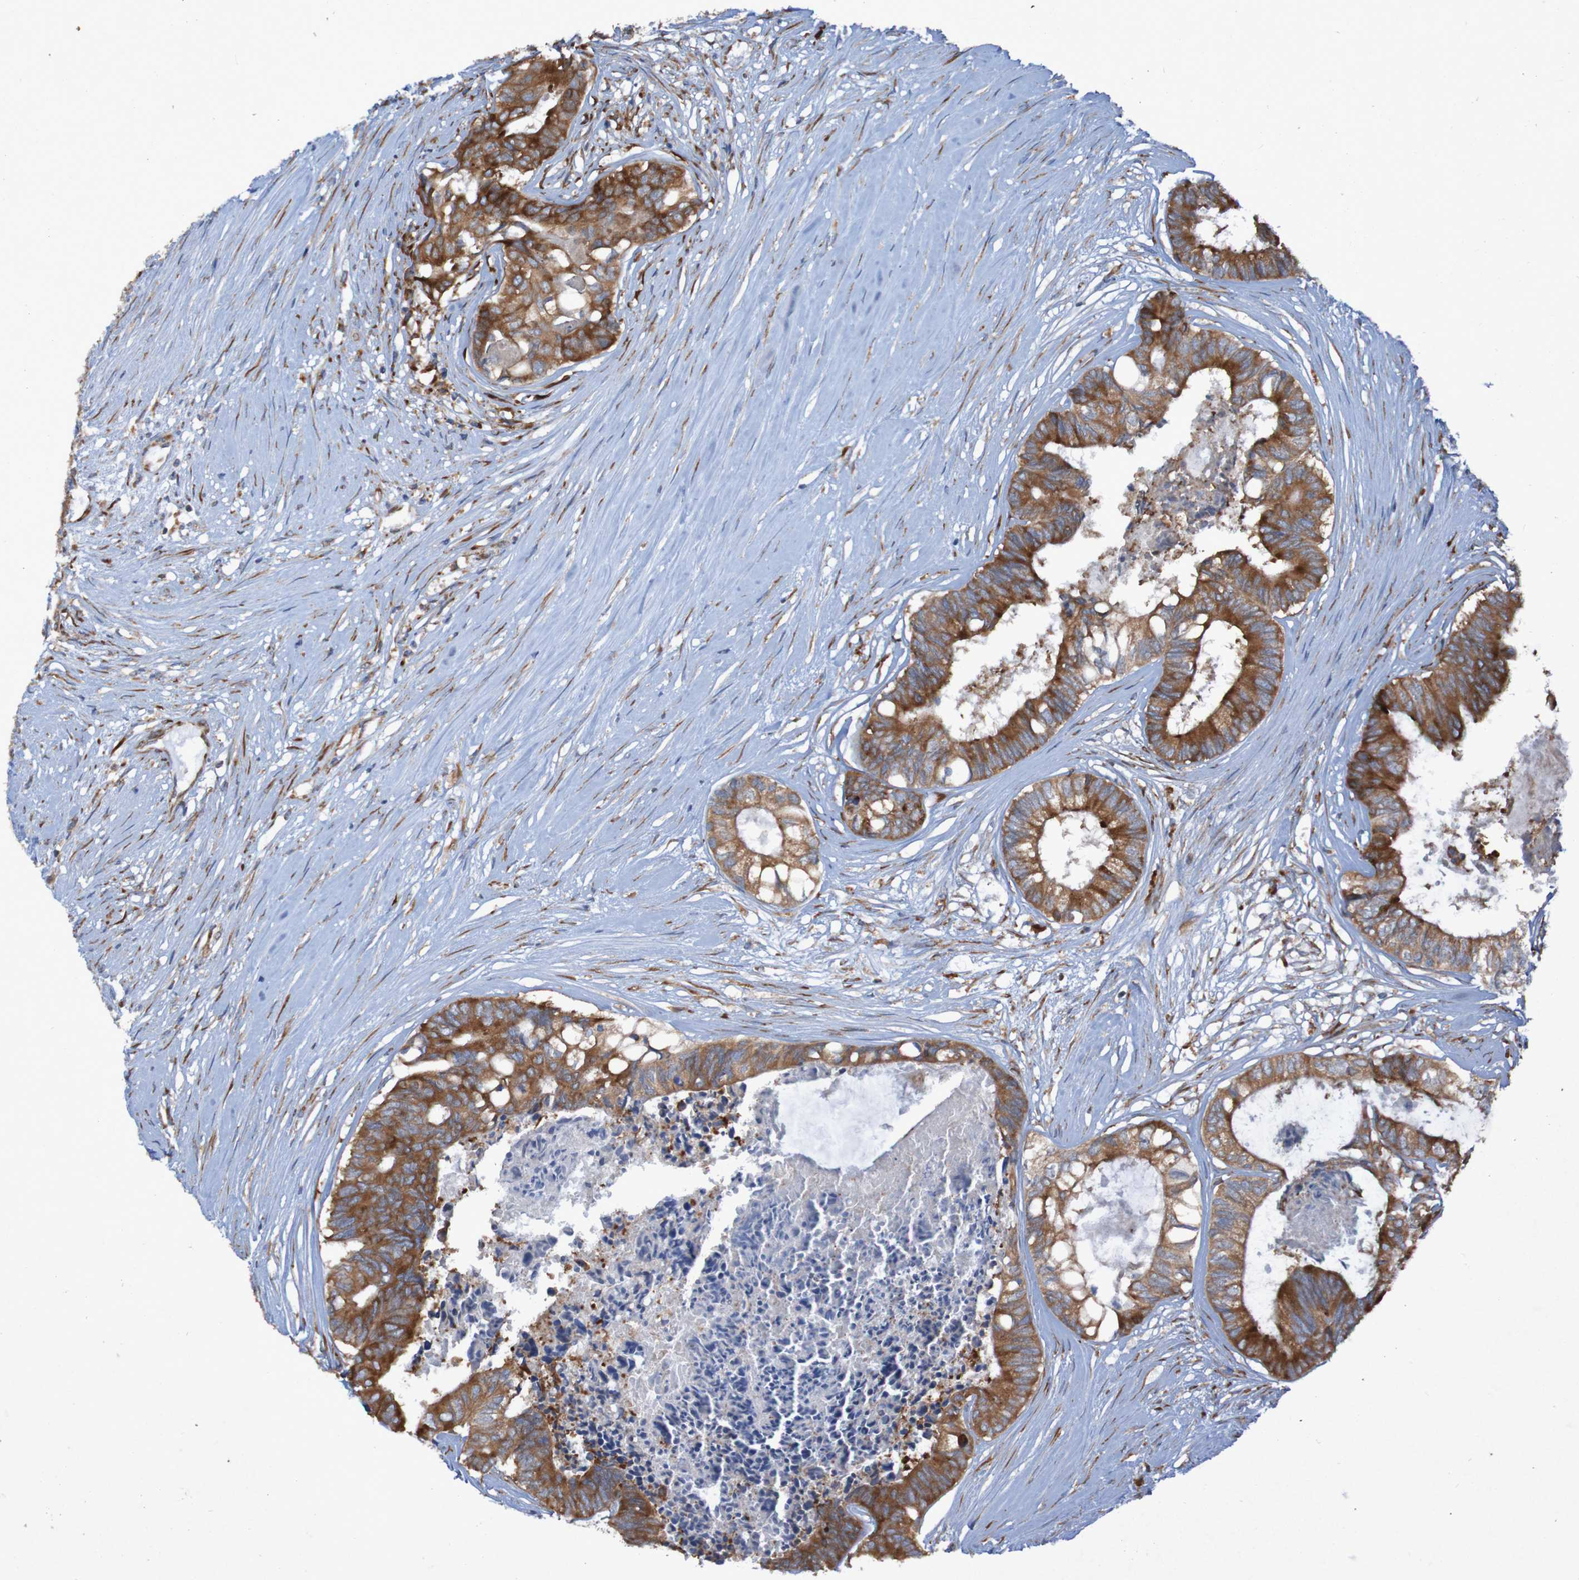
{"staining": {"intensity": "strong", "quantity": ">75%", "location": "cytoplasmic/membranous"}, "tissue": "colorectal cancer", "cell_type": "Tumor cells", "image_type": "cancer", "snomed": [{"axis": "morphology", "description": "Adenocarcinoma, NOS"}, {"axis": "topography", "description": "Rectum"}], "caption": "Immunohistochemical staining of human colorectal cancer displays high levels of strong cytoplasmic/membranous protein expression in about >75% of tumor cells.", "gene": "RPL10", "patient": {"sex": "male", "age": 63}}